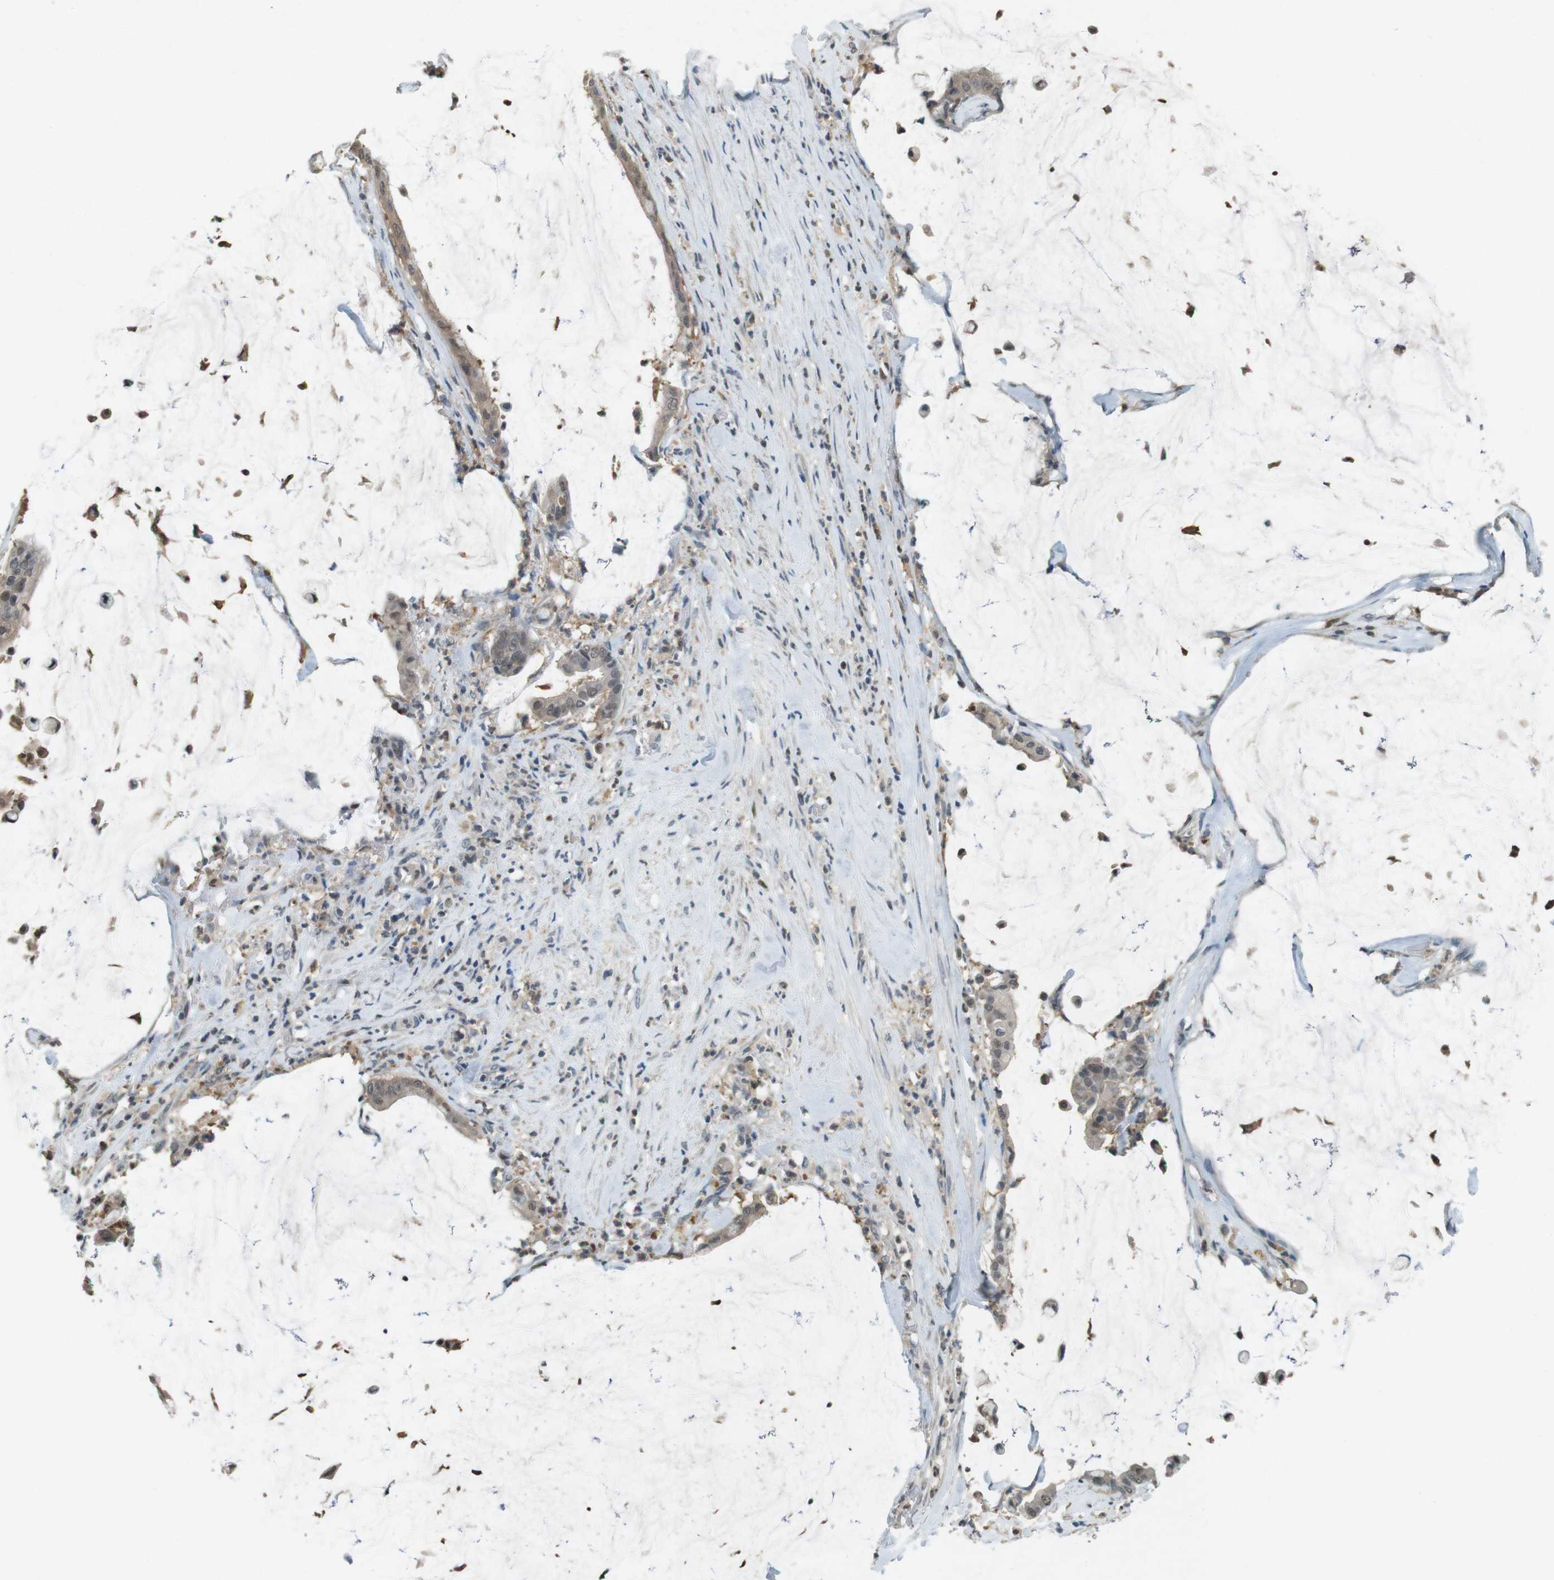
{"staining": {"intensity": "weak", "quantity": "25%-75%", "location": "nuclear"}, "tissue": "pancreatic cancer", "cell_type": "Tumor cells", "image_type": "cancer", "snomed": [{"axis": "morphology", "description": "Adenocarcinoma, NOS"}, {"axis": "topography", "description": "Pancreas"}], "caption": "The photomicrograph reveals a brown stain indicating the presence of a protein in the nuclear of tumor cells in pancreatic cancer (adenocarcinoma). The staining is performed using DAB (3,3'-diaminobenzidine) brown chromogen to label protein expression. The nuclei are counter-stained blue using hematoxylin.", "gene": "CDK14", "patient": {"sex": "male", "age": 41}}